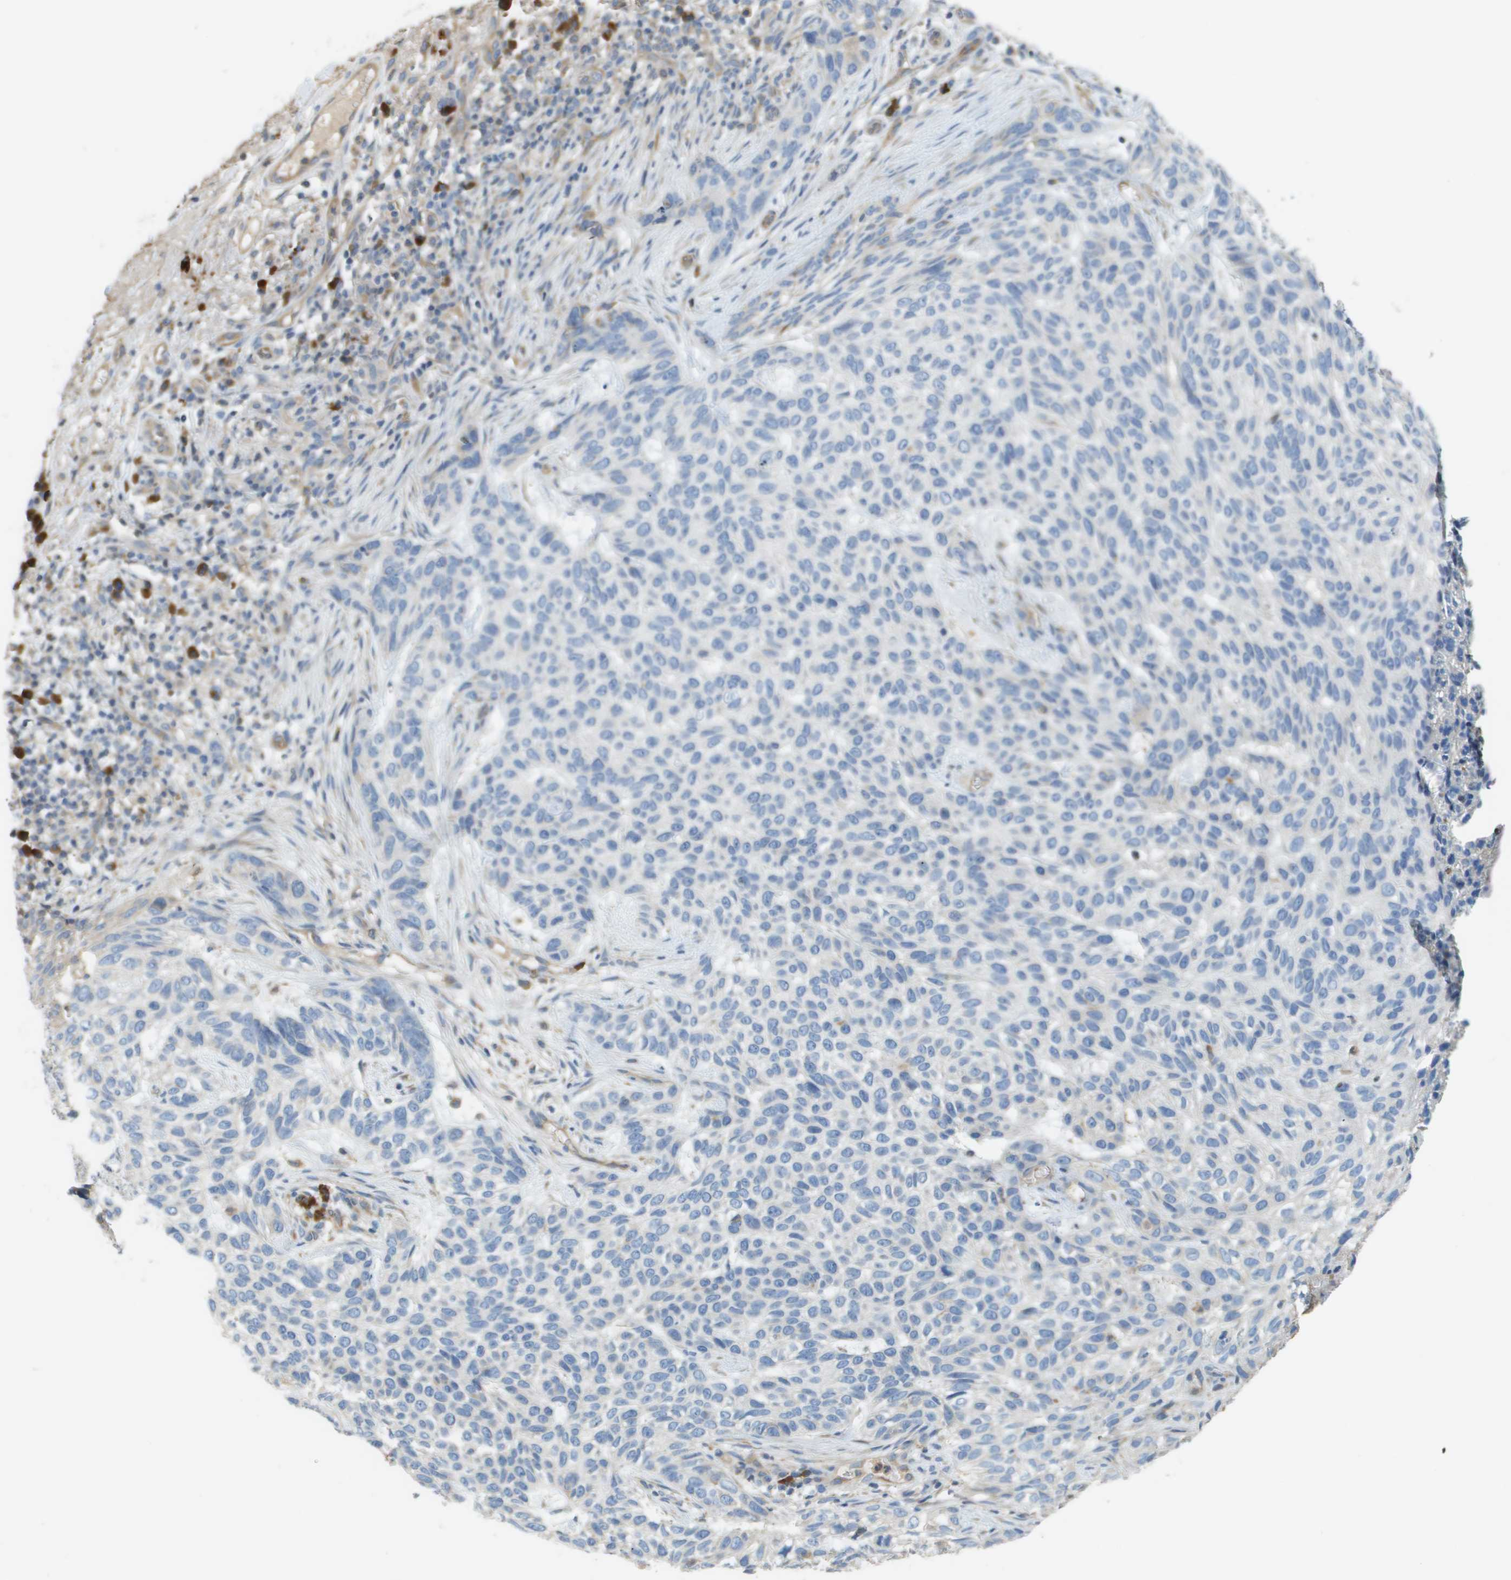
{"staining": {"intensity": "negative", "quantity": "none", "location": "none"}, "tissue": "skin cancer", "cell_type": "Tumor cells", "image_type": "cancer", "snomed": [{"axis": "morphology", "description": "Normal tissue, NOS"}, {"axis": "morphology", "description": "Basal cell carcinoma"}, {"axis": "topography", "description": "Skin"}], "caption": "DAB immunohistochemical staining of skin cancer shows no significant positivity in tumor cells. (DAB immunohistochemistry visualized using brightfield microscopy, high magnification).", "gene": "CASP10", "patient": {"sex": "male", "age": 79}}